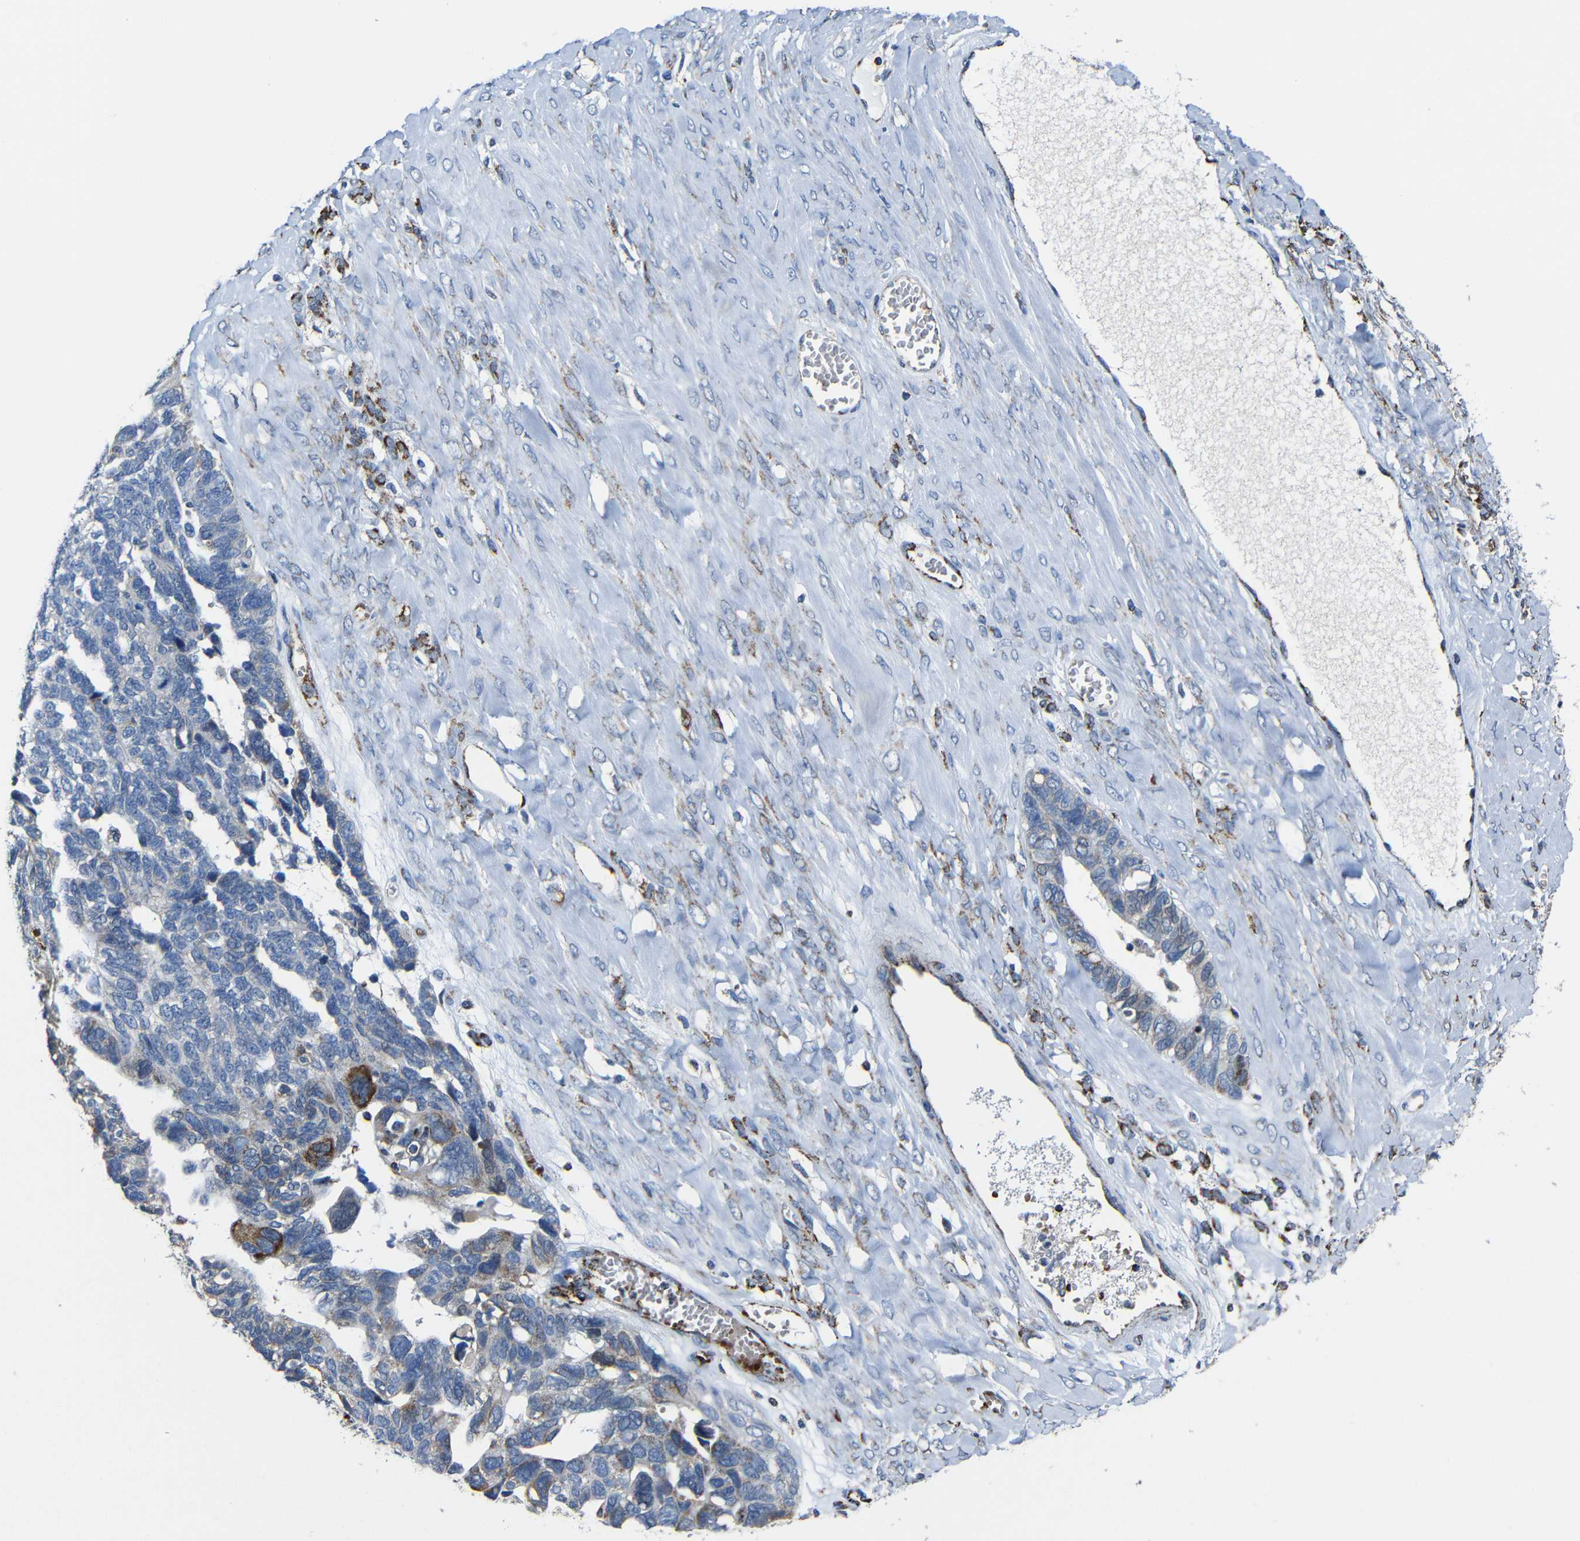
{"staining": {"intensity": "moderate", "quantity": "<25%", "location": "cytoplasmic/membranous"}, "tissue": "ovarian cancer", "cell_type": "Tumor cells", "image_type": "cancer", "snomed": [{"axis": "morphology", "description": "Cystadenocarcinoma, serous, NOS"}, {"axis": "topography", "description": "Ovary"}], "caption": "Brown immunohistochemical staining in ovarian serous cystadenocarcinoma displays moderate cytoplasmic/membranous staining in approximately <25% of tumor cells. The protein is shown in brown color, while the nuclei are stained blue.", "gene": "CA5B", "patient": {"sex": "female", "age": 79}}